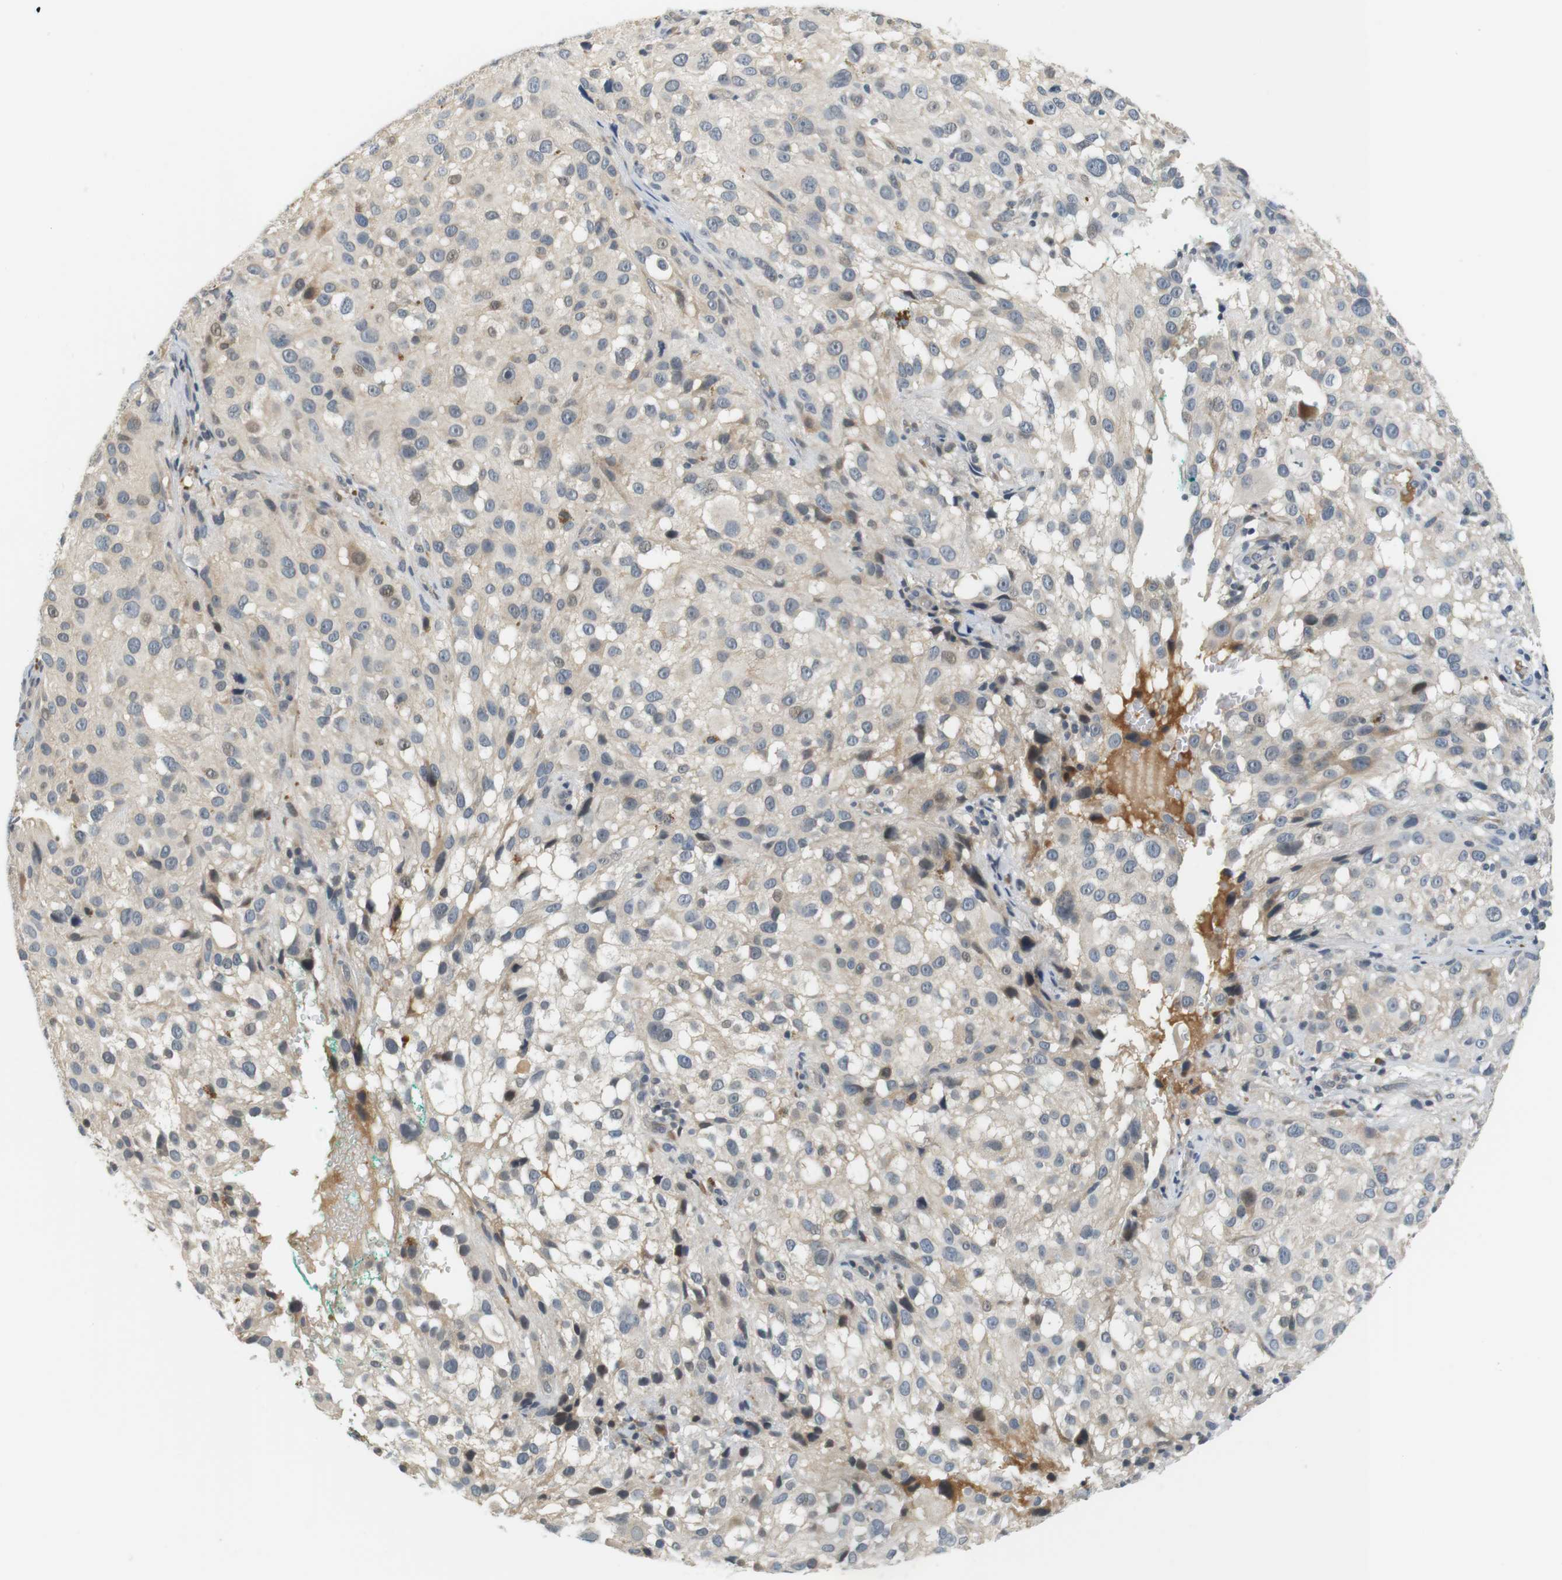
{"staining": {"intensity": "negative", "quantity": "none", "location": "none"}, "tissue": "melanoma", "cell_type": "Tumor cells", "image_type": "cancer", "snomed": [{"axis": "morphology", "description": "Necrosis, NOS"}, {"axis": "morphology", "description": "Malignant melanoma, NOS"}, {"axis": "topography", "description": "Skin"}], "caption": "Immunohistochemical staining of melanoma demonstrates no significant staining in tumor cells. Nuclei are stained in blue.", "gene": "WNT7A", "patient": {"sex": "female", "age": 87}}